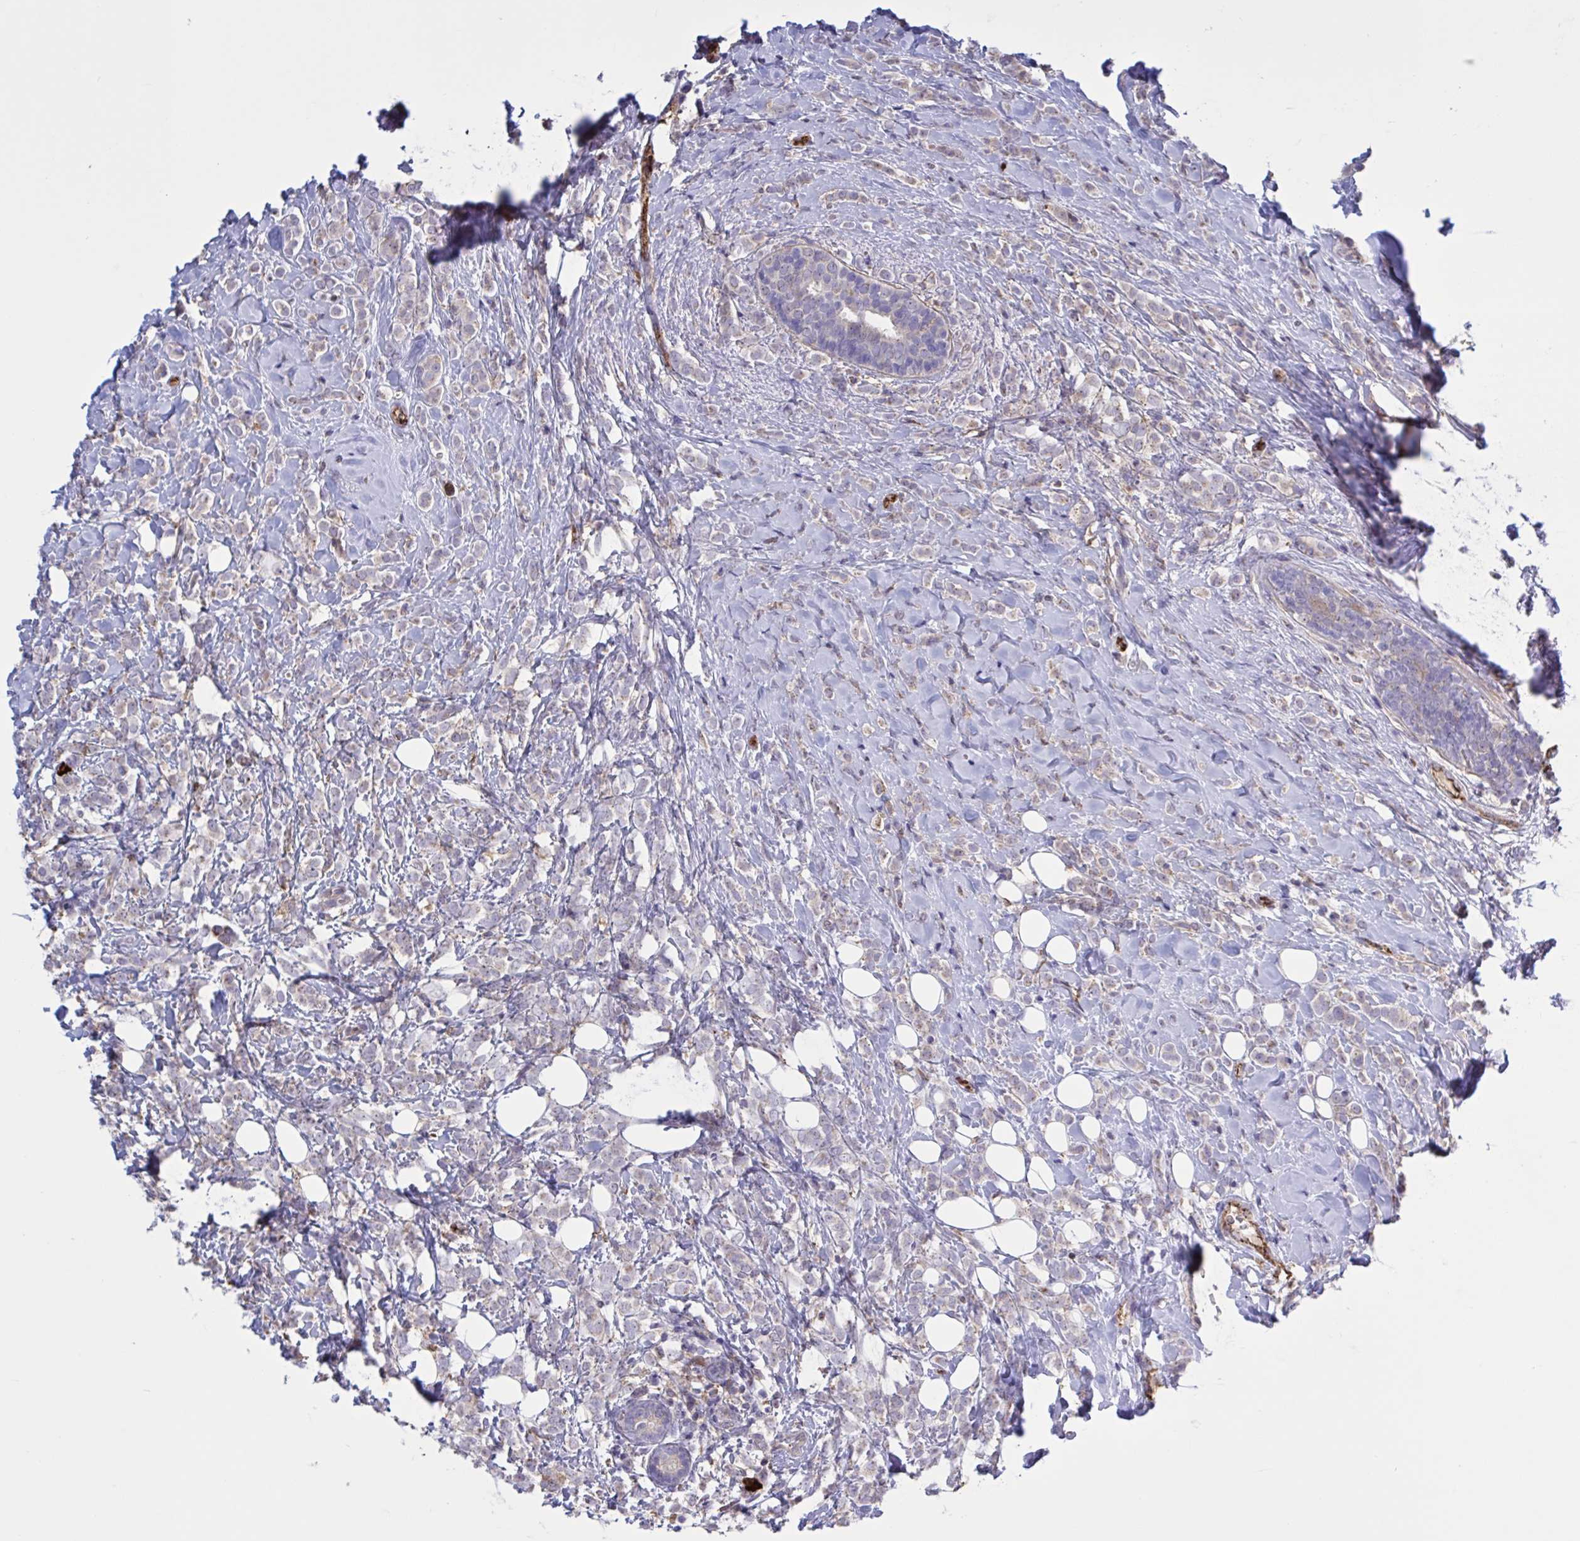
{"staining": {"intensity": "weak", "quantity": "25%-75%", "location": "cytoplasmic/membranous"}, "tissue": "breast cancer", "cell_type": "Tumor cells", "image_type": "cancer", "snomed": [{"axis": "morphology", "description": "Lobular carcinoma"}, {"axis": "topography", "description": "Breast"}], "caption": "Immunohistochemical staining of breast cancer (lobular carcinoma) demonstrates low levels of weak cytoplasmic/membranous protein expression in approximately 25%-75% of tumor cells. (brown staining indicates protein expression, while blue staining denotes nuclei).", "gene": "CD101", "patient": {"sex": "female", "age": 49}}